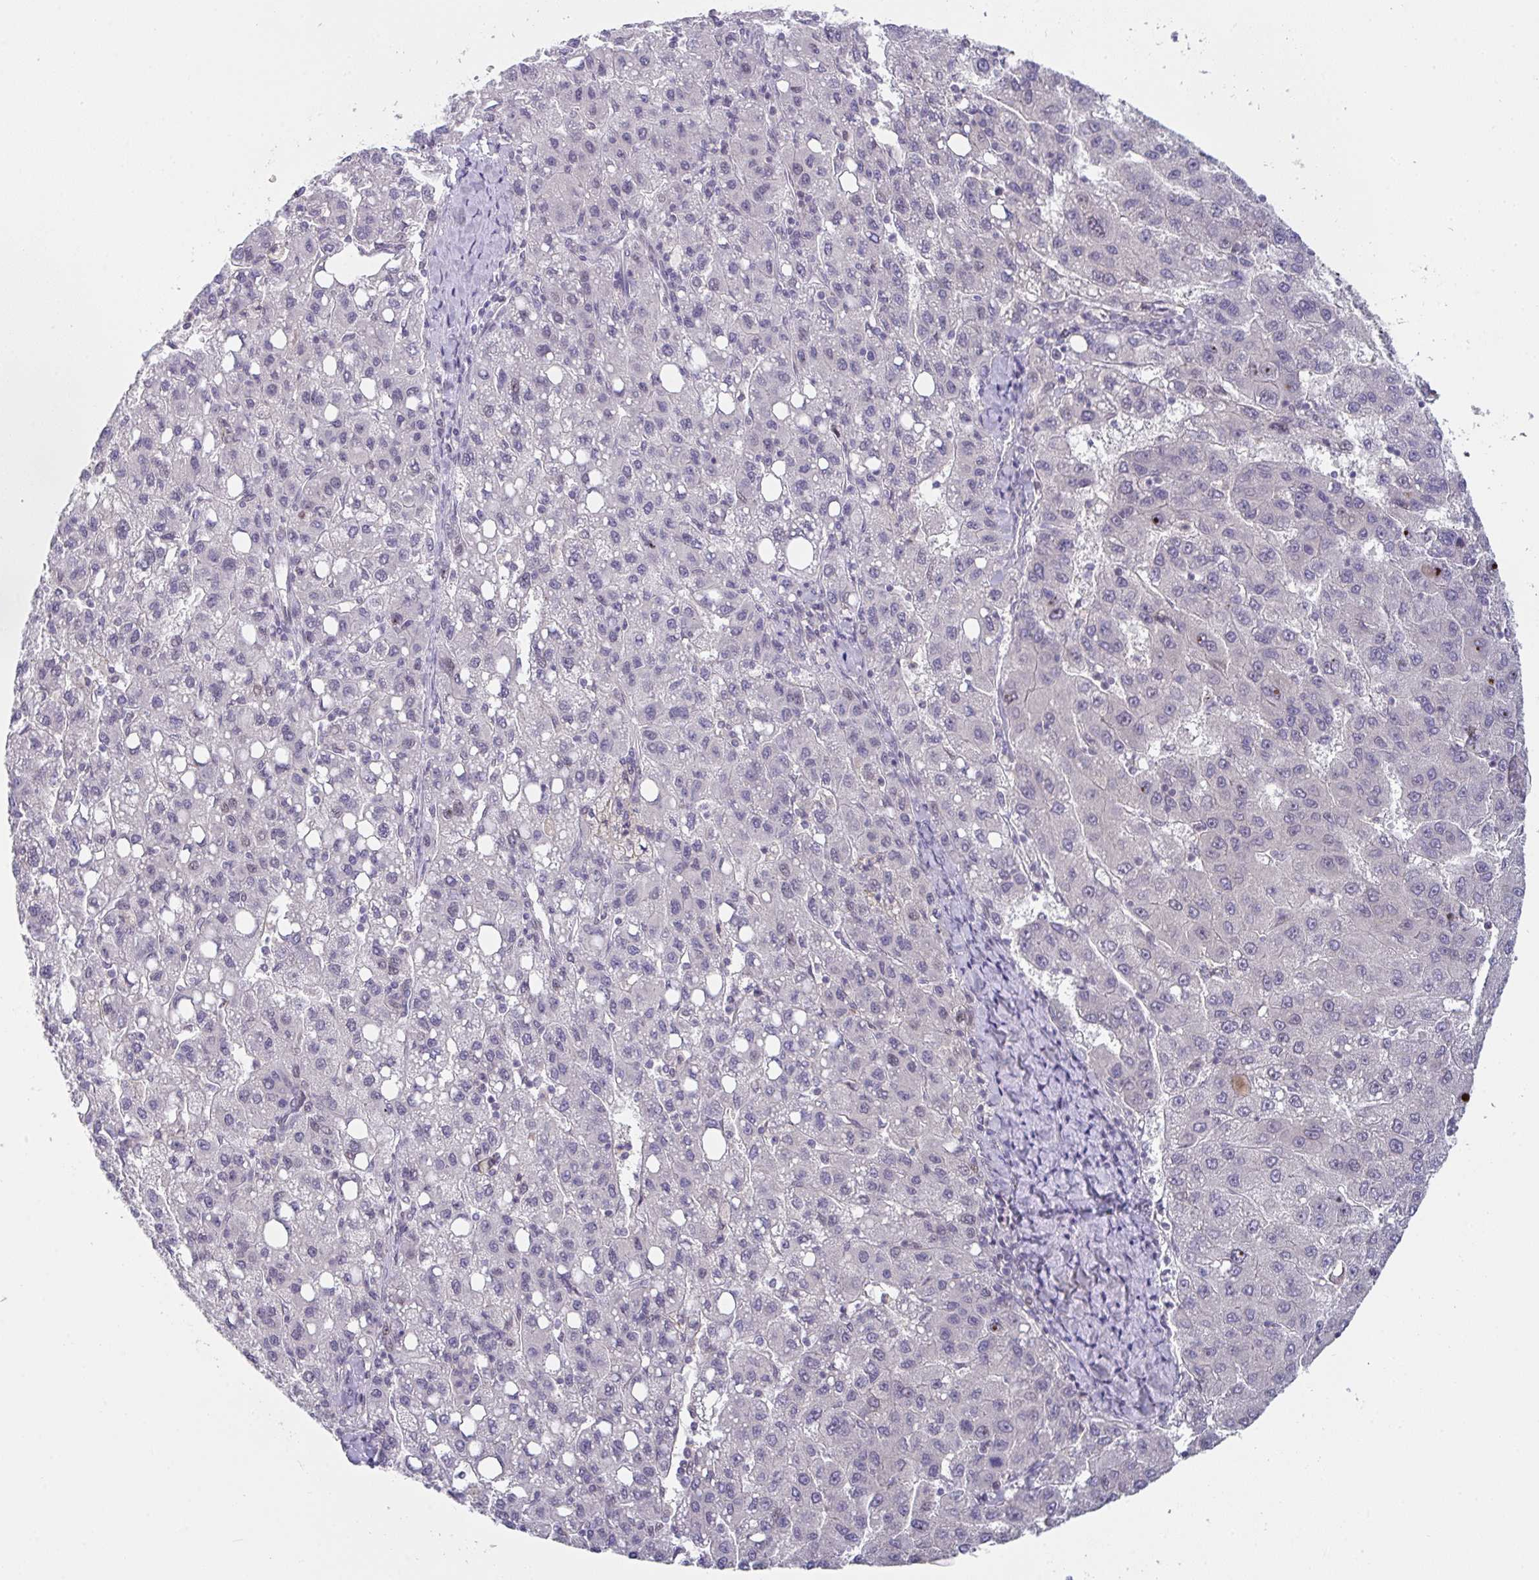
{"staining": {"intensity": "weak", "quantity": "<25%", "location": "nuclear"}, "tissue": "liver cancer", "cell_type": "Tumor cells", "image_type": "cancer", "snomed": [{"axis": "morphology", "description": "Carcinoma, Hepatocellular, NOS"}, {"axis": "topography", "description": "Liver"}], "caption": "Micrograph shows no significant protein expression in tumor cells of liver cancer.", "gene": "RBM18", "patient": {"sex": "female", "age": 82}}